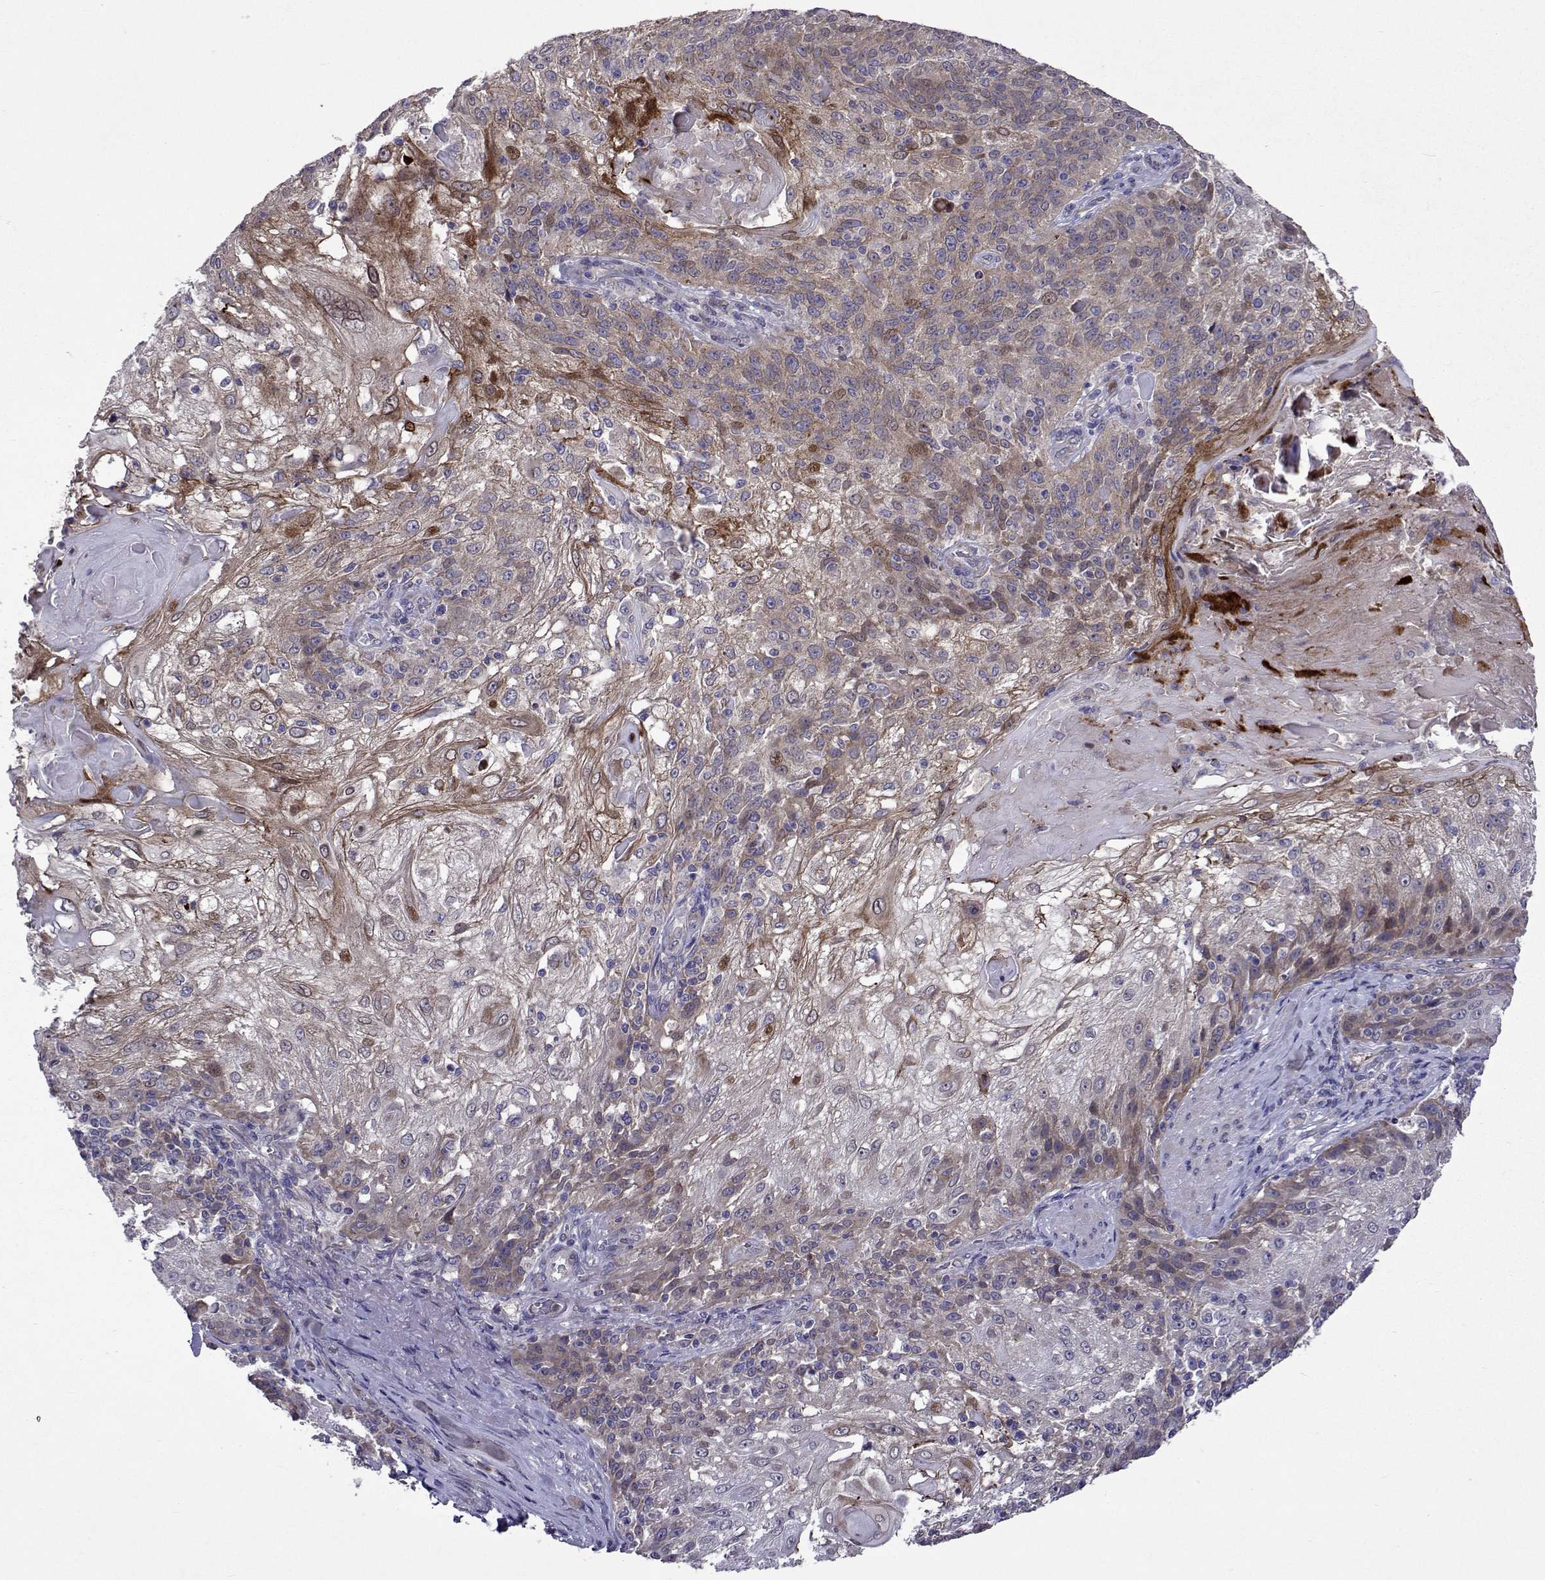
{"staining": {"intensity": "weak", "quantity": ">75%", "location": "cytoplasmic/membranous"}, "tissue": "skin cancer", "cell_type": "Tumor cells", "image_type": "cancer", "snomed": [{"axis": "morphology", "description": "Normal tissue, NOS"}, {"axis": "morphology", "description": "Squamous cell carcinoma, NOS"}, {"axis": "topography", "description": "Skin"}], "caption": "Approximately >75% of tumor cells in human squamous cell carcinoma (skin) exhibit weak cytoplasmic/membranous protein positivity as visualized by brown immunohistochemical staining.", "gene": "TARBP2", "patient": {"sex": "female", "age": 83}}